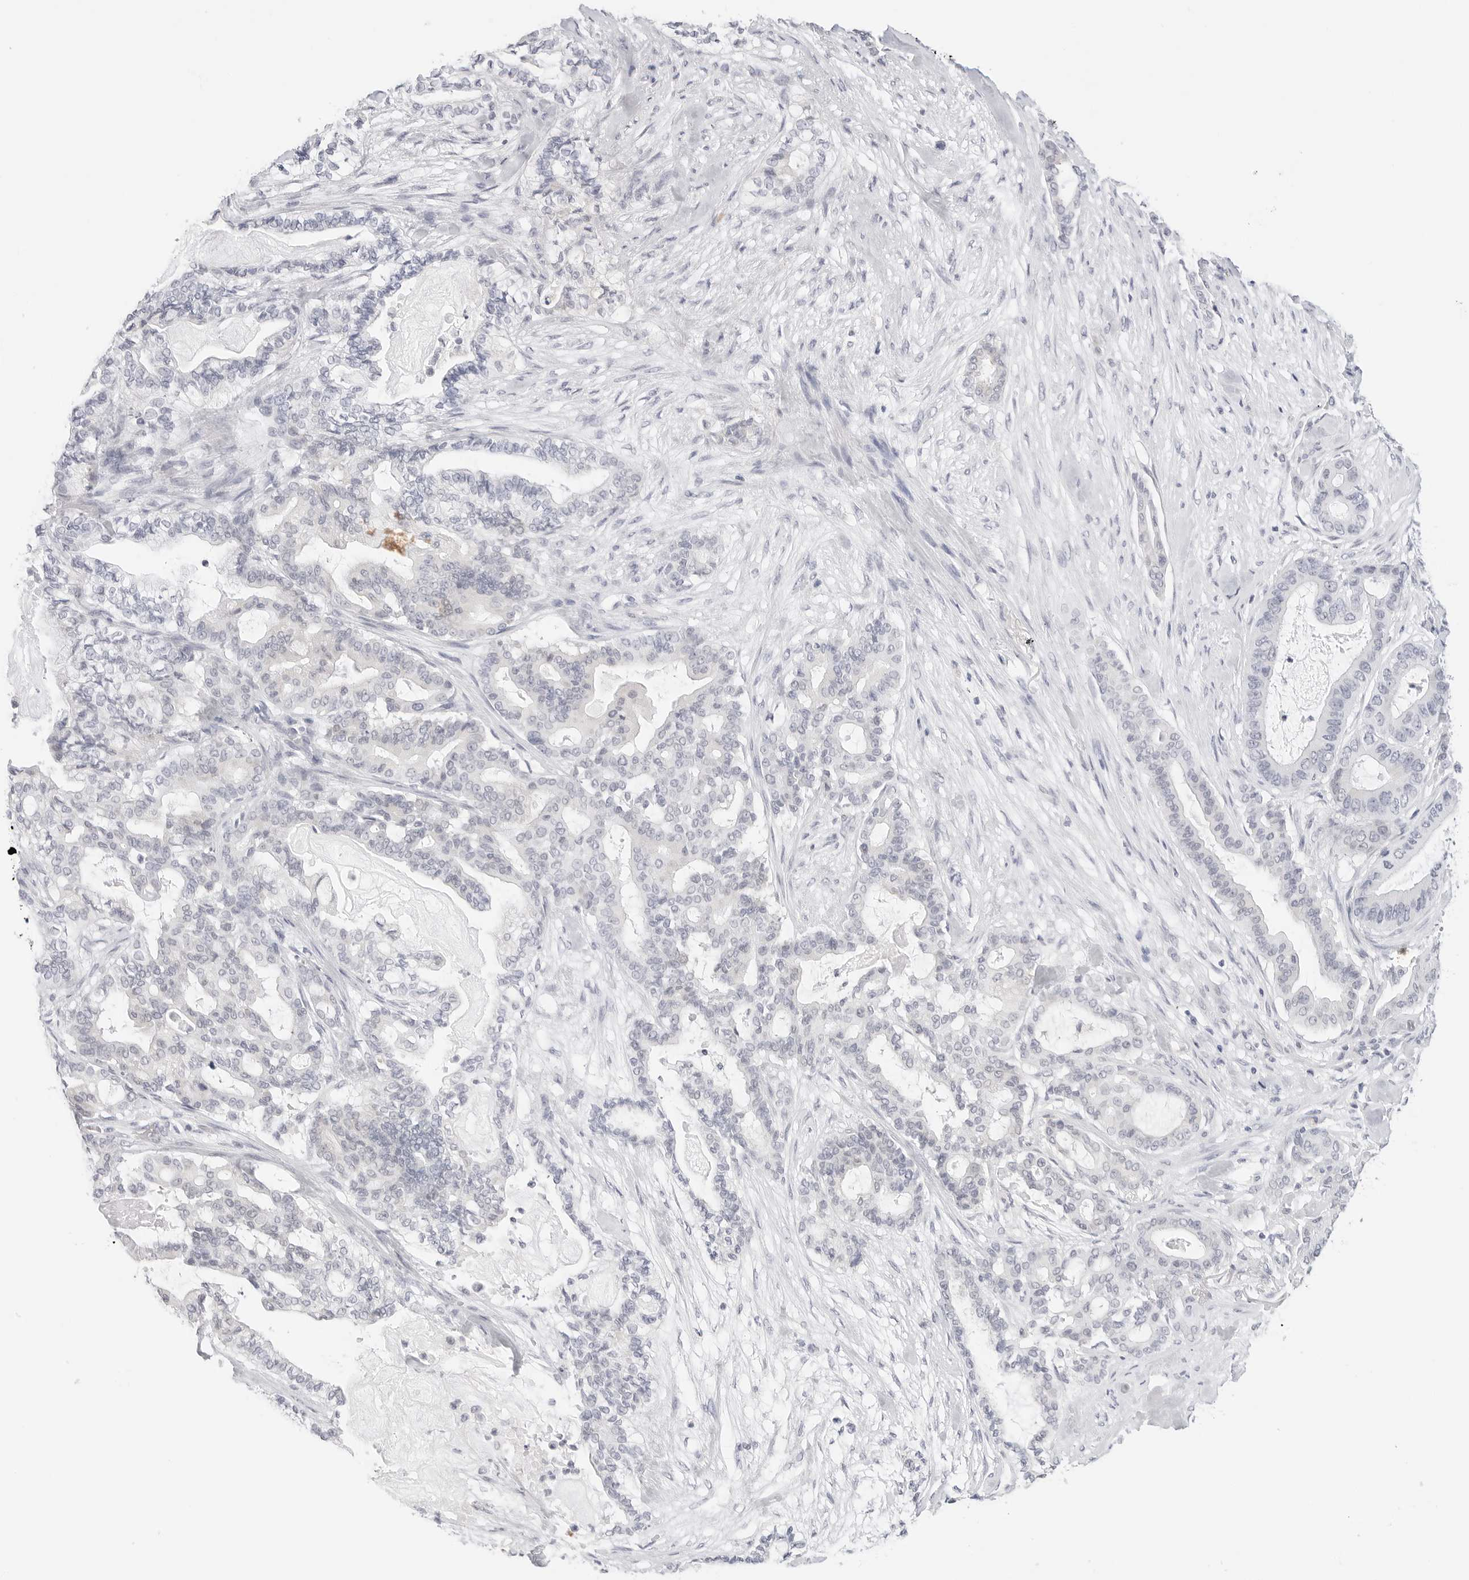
{"staining": {"intensity": "negative", "quantity": "none", "location": "none"}, "tissue": "pancreatic cancer", "cell_type": "Tumor cells", "image_type": "cancer", "snomed": [{"axis": "morphology", "description": "Adenocarcinoma, NOS"}, {"axis": "topography", "description": "Pancreas"}], "caption": "DAB (3,3'-diaminobenzidine) immunohistochemical staining of pancreatic cancer (adenocarcinoma) shows no significant positivity in tumor cells.", "gene": "HMGCS2", "patient": {"sex": "male", "age": 63}}